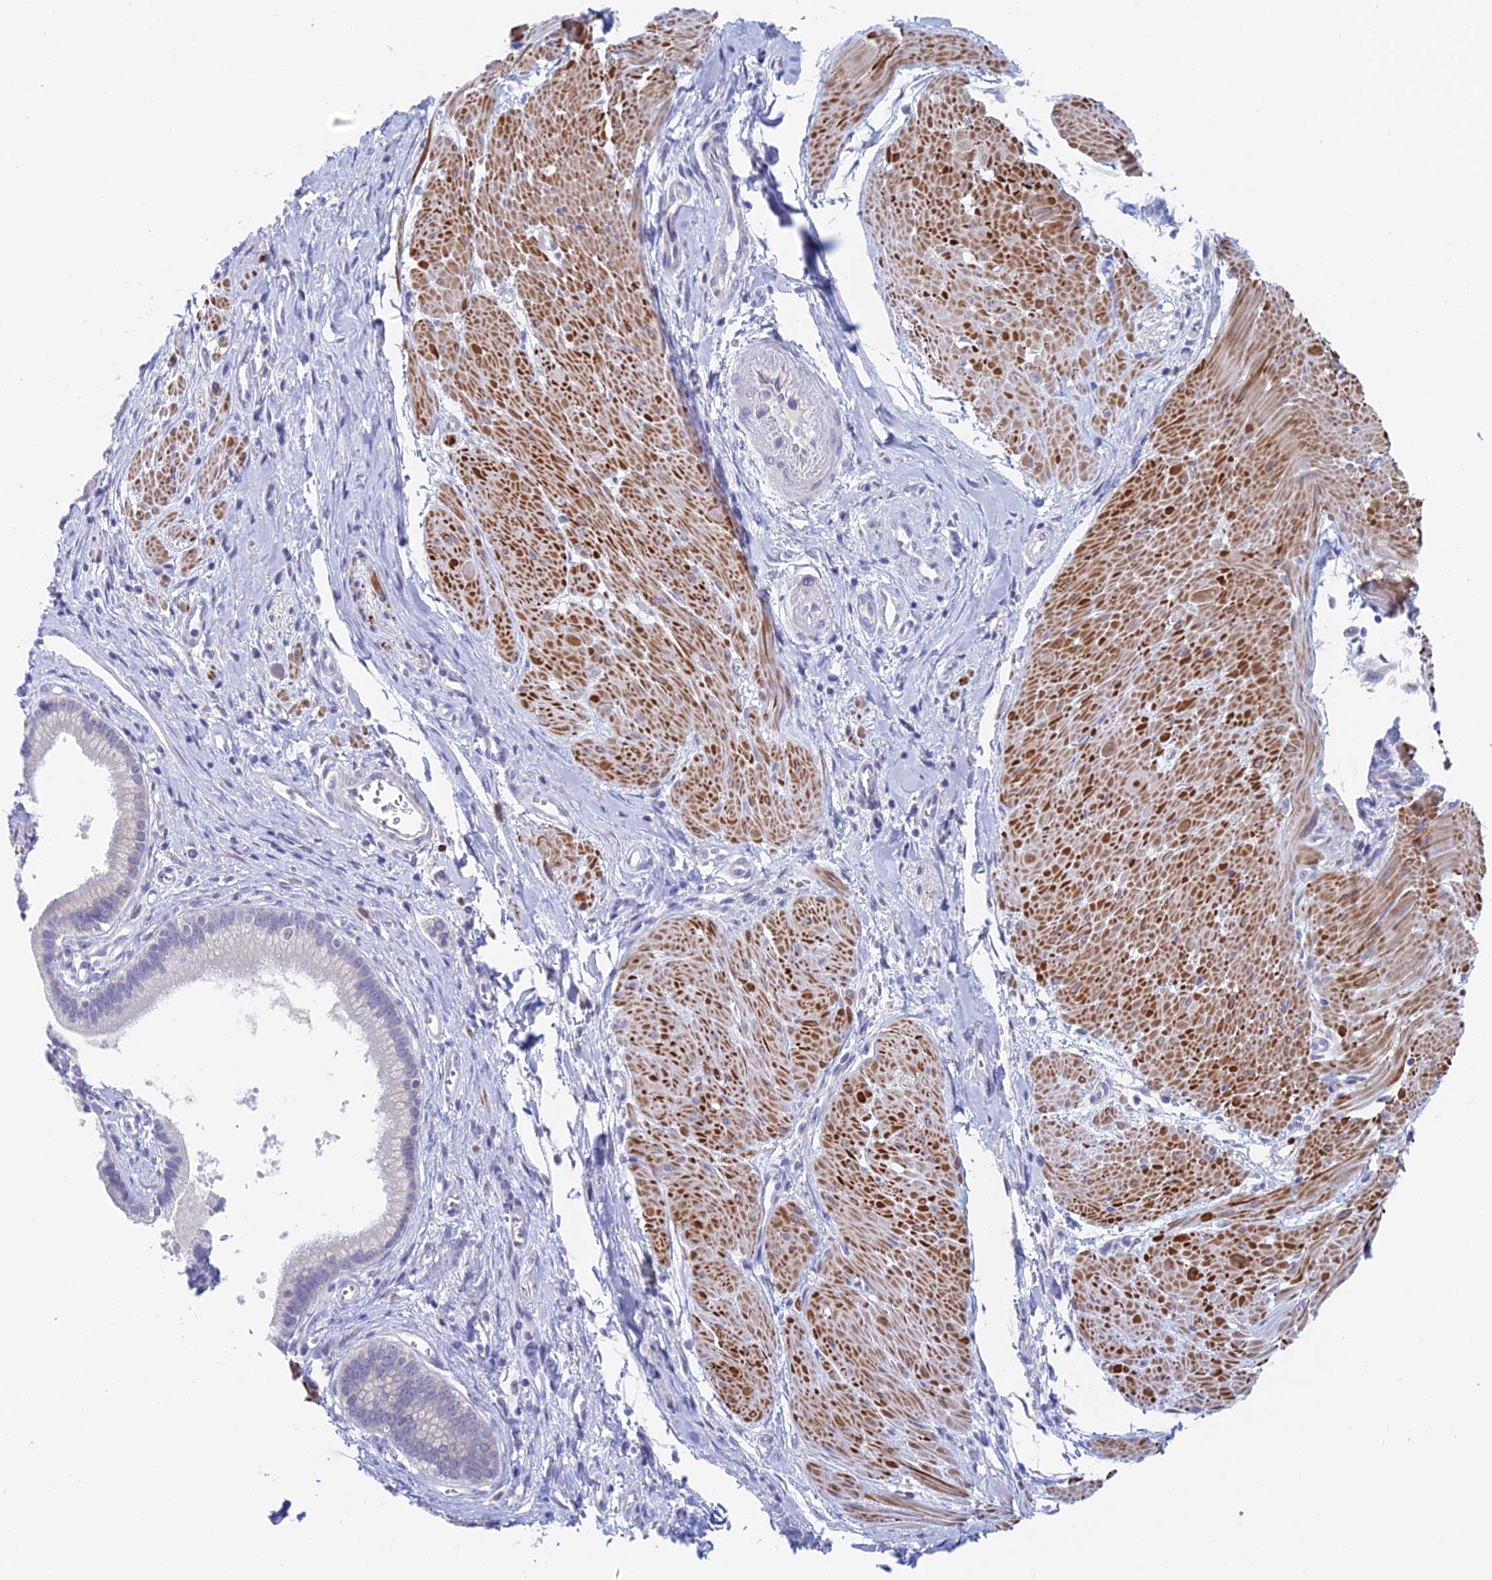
{"staining": {"intensity": "negative", "quantity": "none", "location": "none"}, "tissue": "pancreatic cancer", "cell_type": "Tumor cells", "image_type": "cancer", "snomed": [{"axis": "morphology", "description": "Adenocarcinoma, NOS"}, {"axis": "topography", "description": "Pancreas"}], "caption": "Immunohistochemistry (IHC) photomicrograph of human pancreatic cancer (adenocarcinoma) stained for a protein (brown), which demonstrates no positivity in tumor cells.", "gene": "ACSM1", "patient": {"sex": "male", "age": 78}}